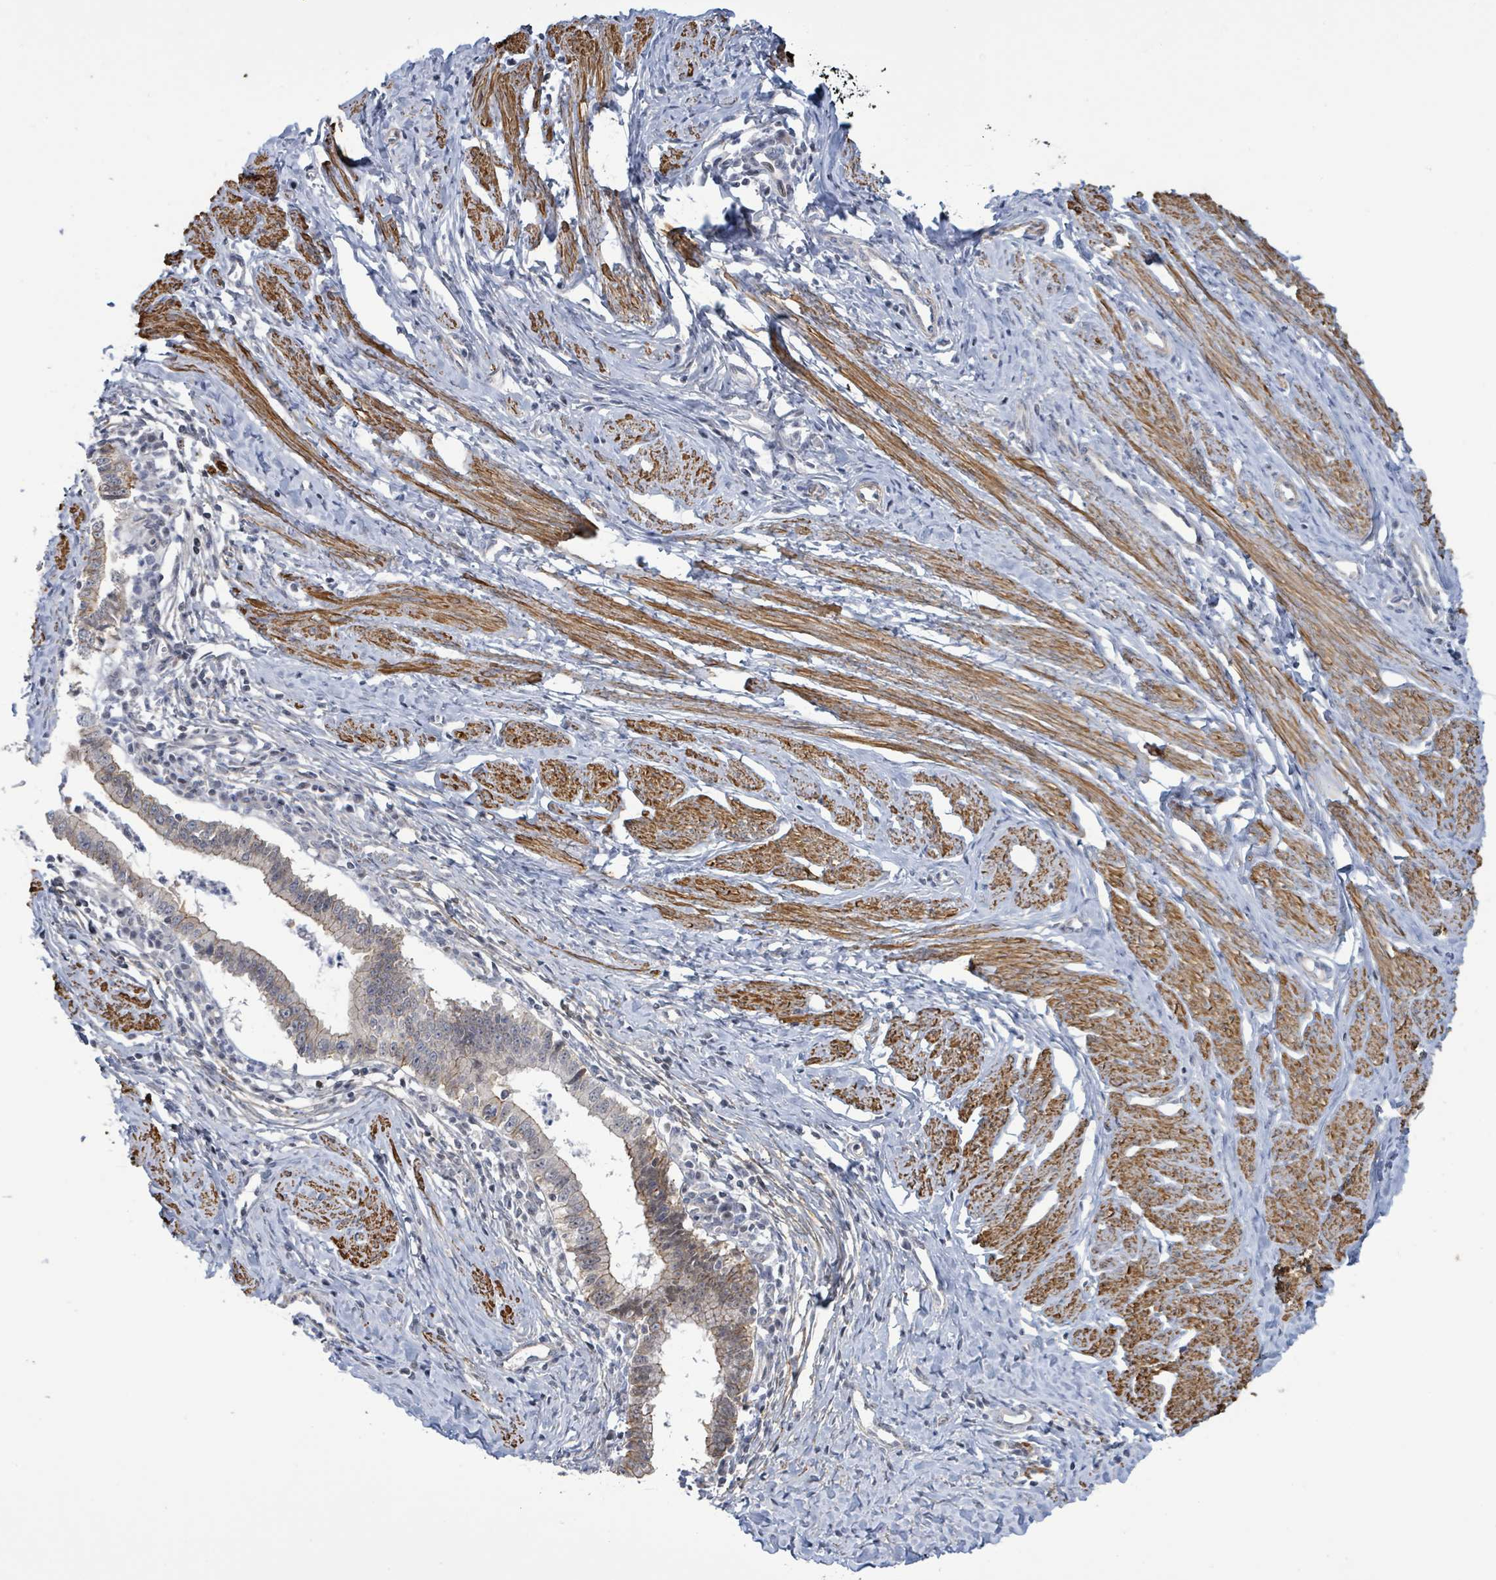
{"staining": {"intensity": "weak", "quantity": "<25%", "location": "cytoplasmic/membranous"}, "tissue": "cervical cancer", "cell_type": "Tumor cells", "image_type": "cancer", "snomed": [{"axis": "morphology", "description": "Adenocarcinoma, NOS"}, {"axis": "topography", "description": "Cervix"}], "caption": "High power microscopy image of an immunohistochemistry (IHC) micrograph of cervical cancer, revealing no significant expression in tumor cells.", "gene": "DMRTC1B", "patient": {"sex": "female", "age": 36}}